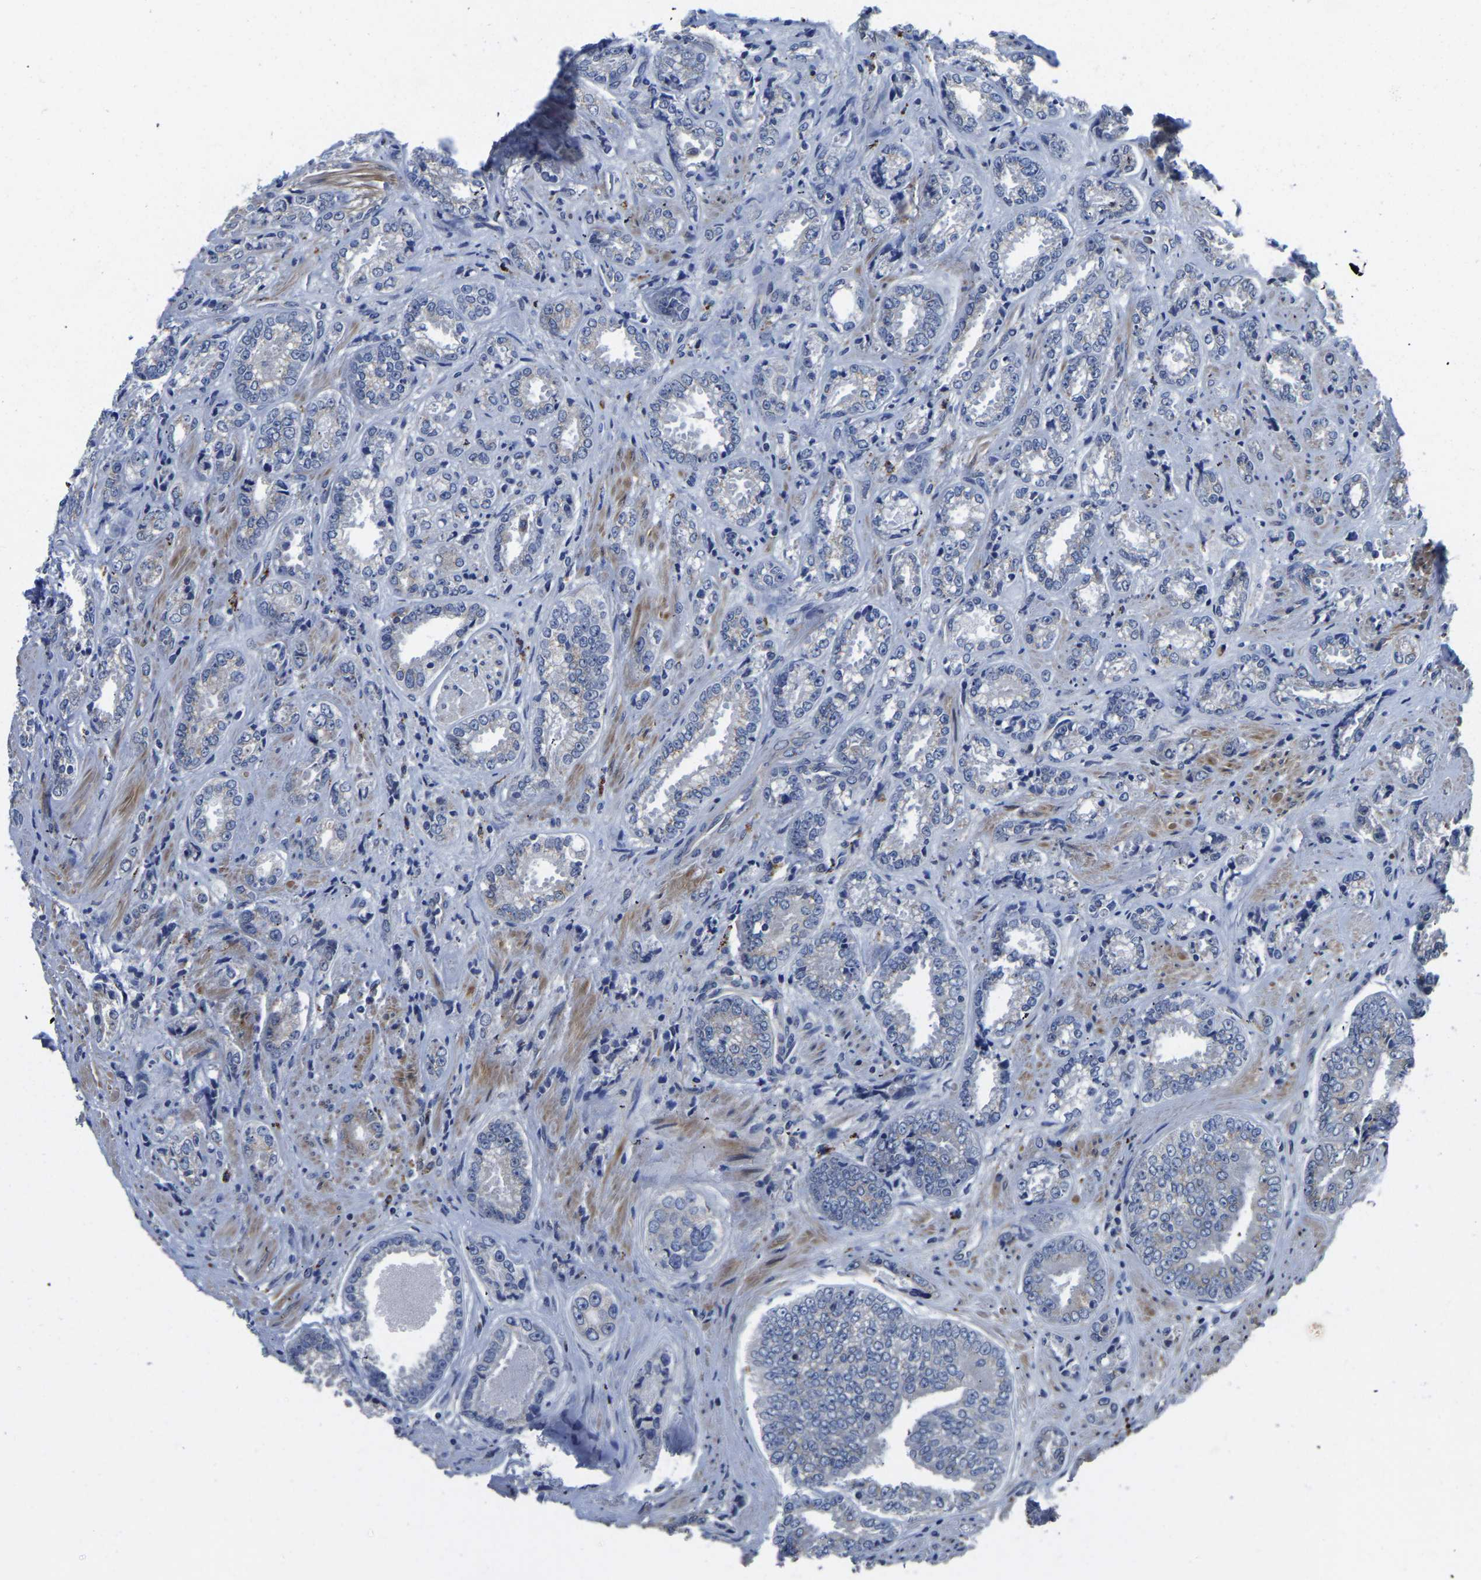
{"staining": {"intensity": "negative", "quantity": "none", "location": "none"}, "tissue": "prostate cancer", "cell_type": "Tumor cells", "image_type": "cancer", "snomed": [{"axis": "morphology", "description": "Adenocarcinoma, High grade"}, {"axis": "topography", "description": "Prostate"}], "caption": "Protein analysis of prostate cancer (high-grade adenocarcinoma) shows no significant staining in tumor cells. (DAB IHC, high magnification).", "gene": "PDLIM7", "patient": {"sex": "male", "age": 61}}